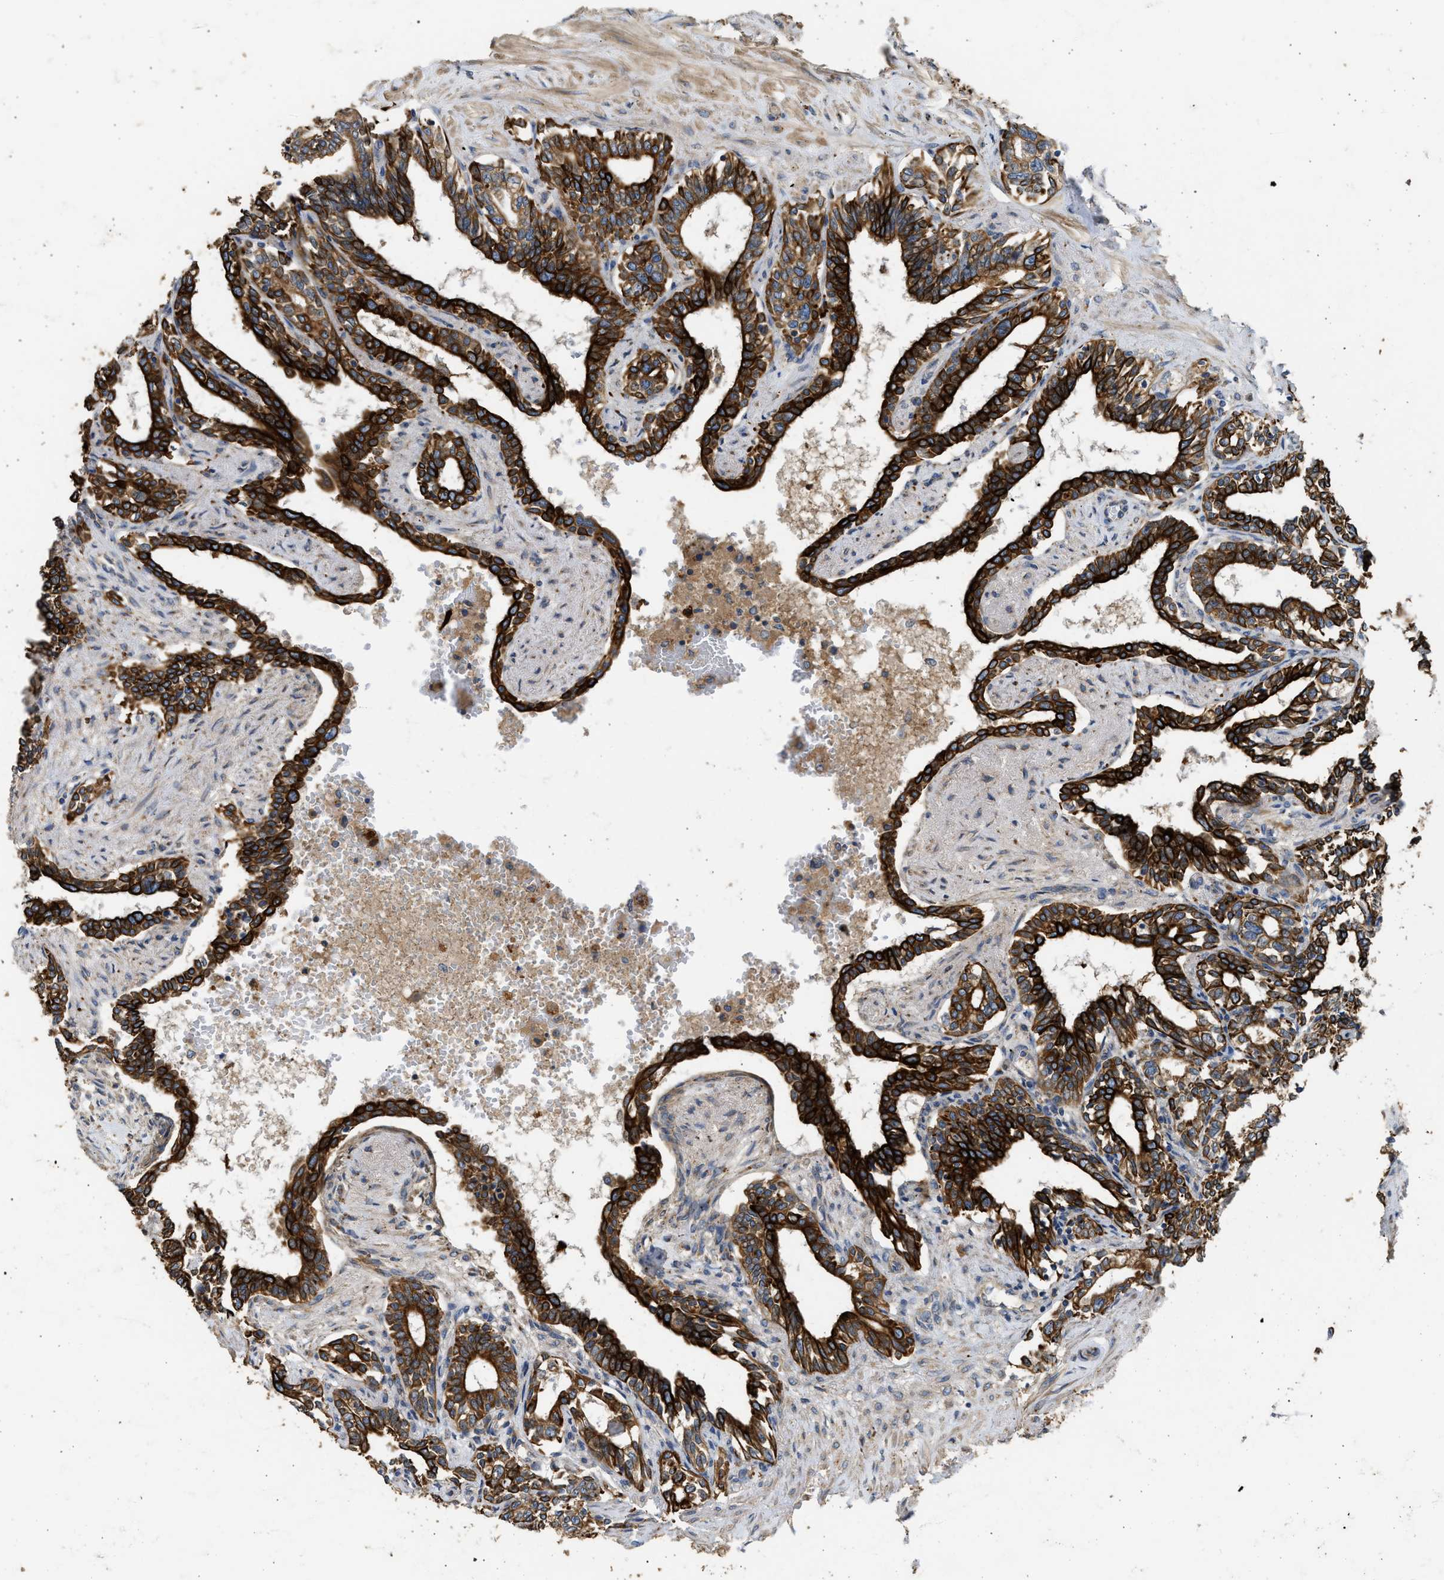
{"staining": {"intensity": "strong", "quantity": ">75%", "location": "cytoplasmic/membranous"}, "tissue": "seminal vesicle", "cell_type": "Glandular cells", "image_type": "normal", "snomed": [{"axis": "morphology", "description": "Normal tissue, NOS"}, {"axis": "morphology", "description": "Adenocarcinoma, High grade"}, {"axis": "topography", "description": "Prostate"}, {"axis": "topography", "description": "Seminal veicle"}], "caption": "Immunohistochemical staining of benign seminal vesicle demonstrates strong cytoplasmic/membranous protein staining in approximately >75% of glandular cells. The protein of interest is stained brown, and the nuclei are stained in blue (DAB IHC with brightfield microscopy, high magnification).", "gene": "CSRNP2", "patient": {"sex": "male", "age": 55}}